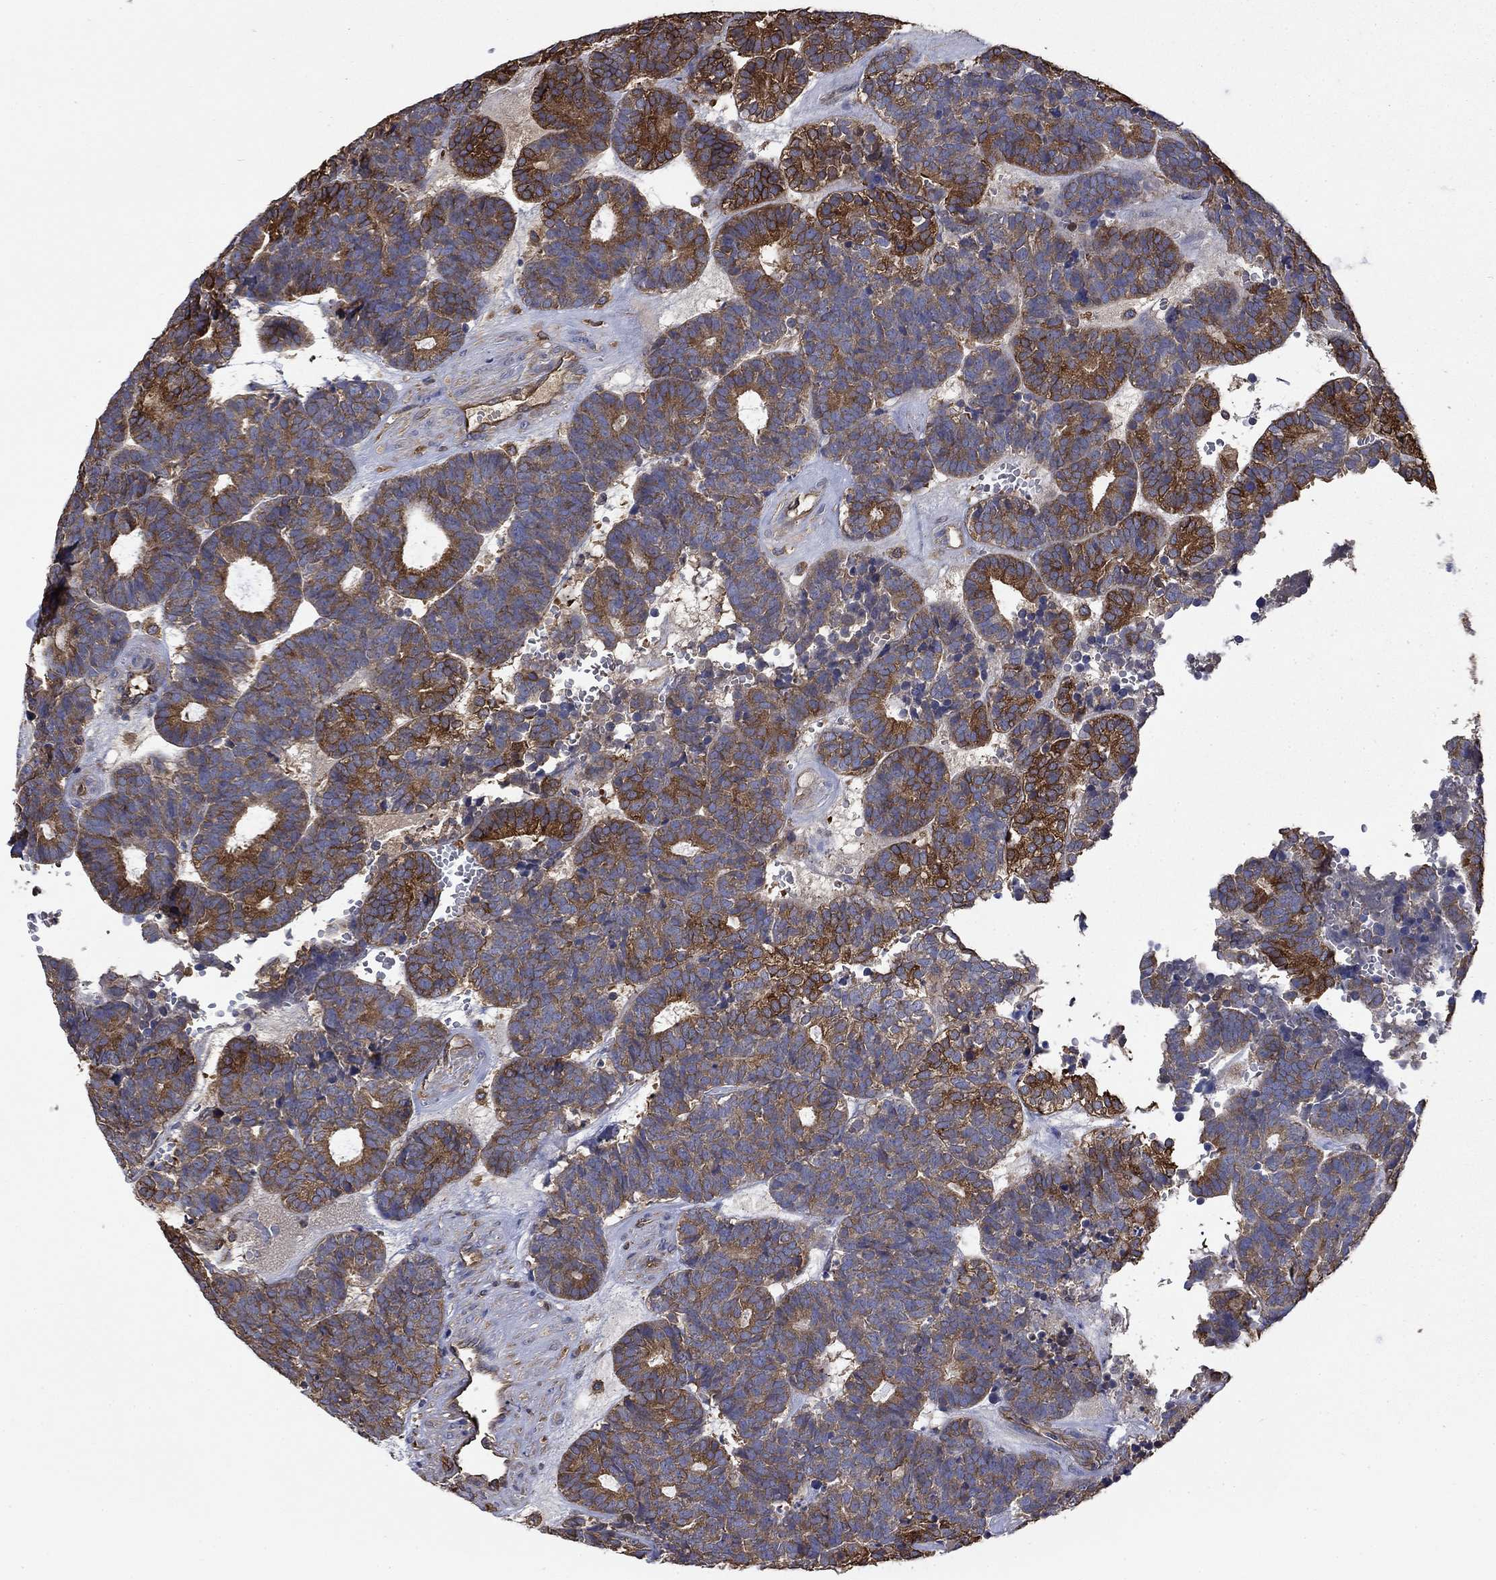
{"staining": {"intensity": "strong", "quantity": "25%-75%", "location": "cytoplasmic/membranous"}, "tissue": "head and neck cancer", "cell_type": "Tumor cells", "image_type": "cancer", "snomed": [{"axis": "morphology", "description": "Adenocarcinoma, NOS"}, {"axis": "topography", "description": "Head-Neck"}], "caption": "The image displays a brown stain indicating the presence of a protein in the cytoplasmic/membranous of tumor cells in head and neck cancer.", "gene": "DPYSL2", "patient": {"sex": "female", "age": 81}}